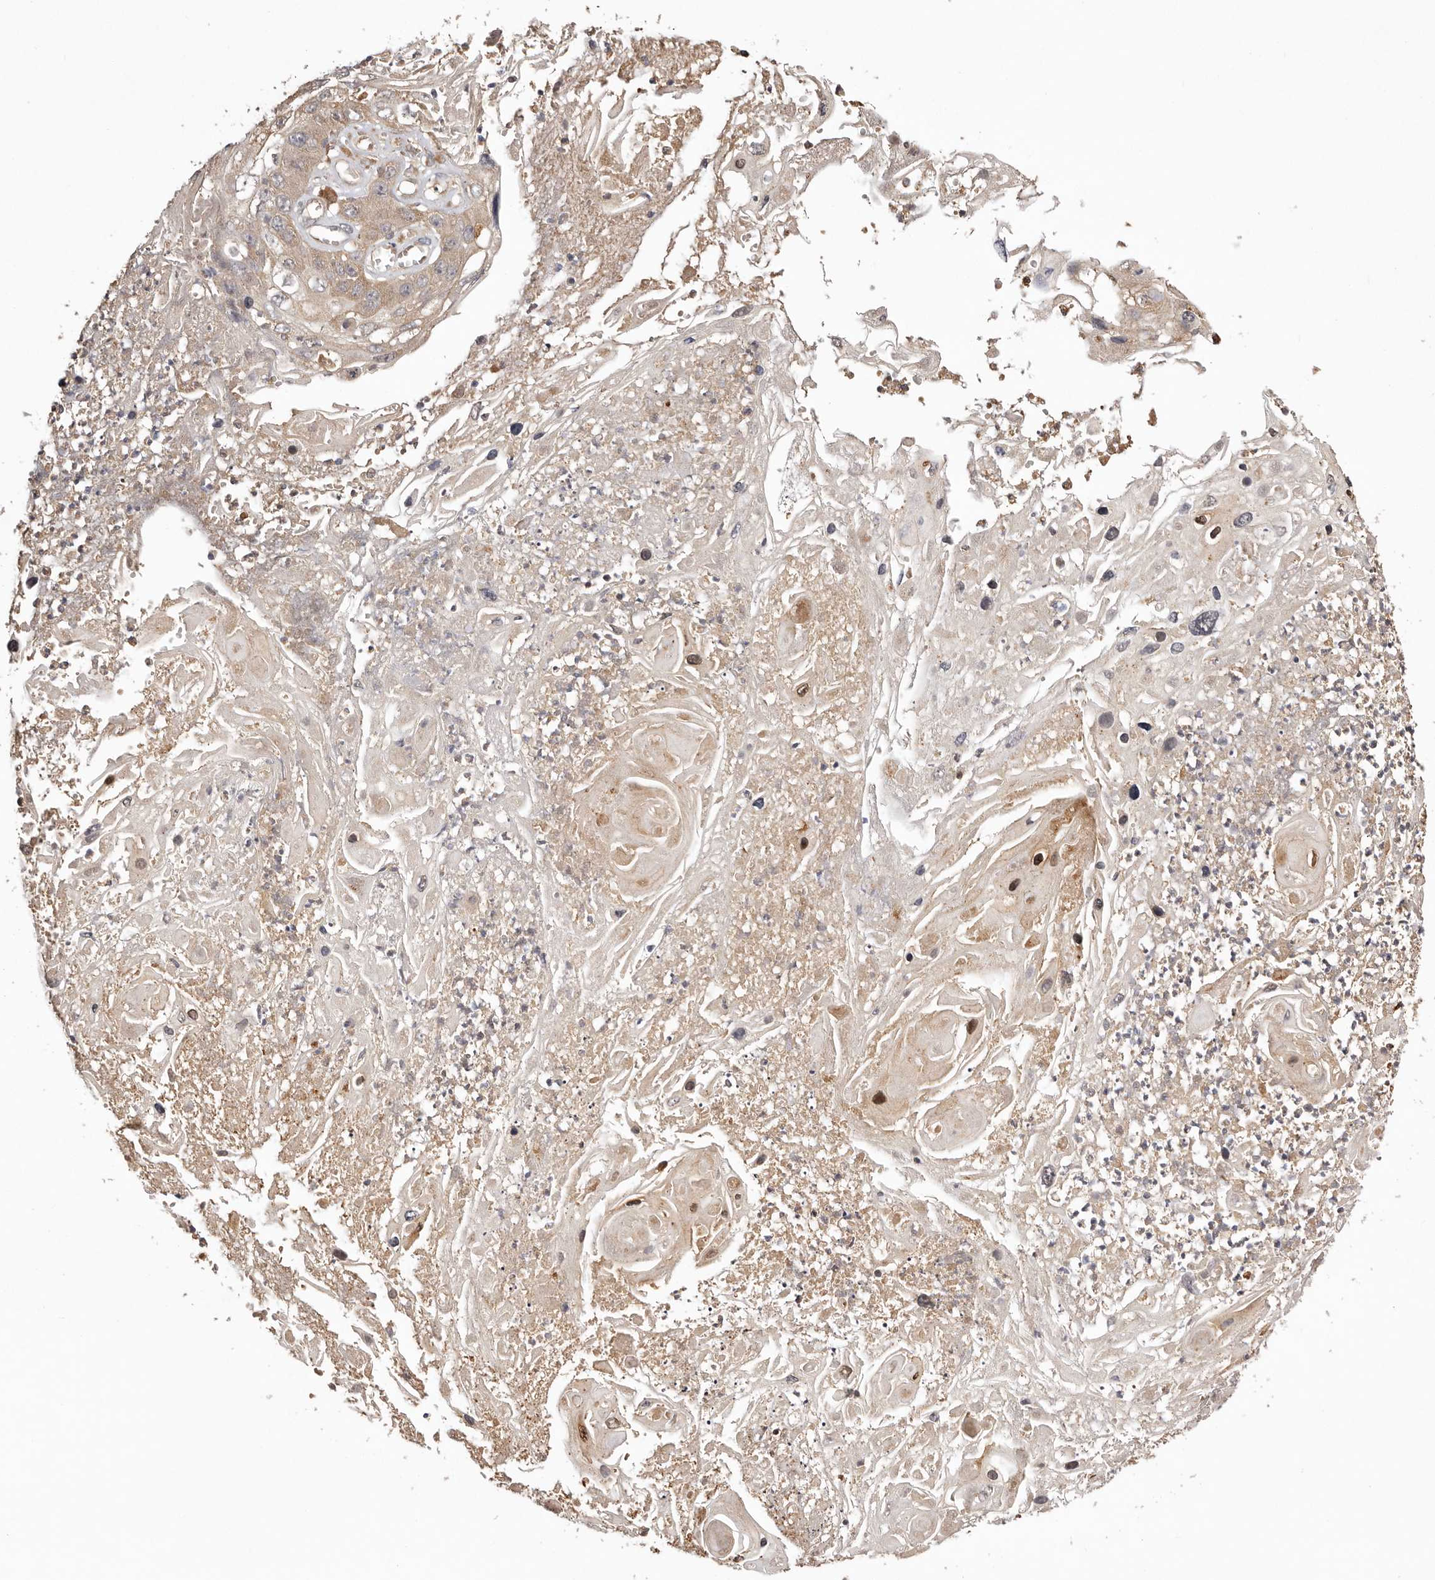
{"staining": {"intensity": "moderate", "quantity": "<25%", "location": "cytoplasmic/membranous"}, "tissue": "skin cancer", "cell_type": "Tumor cells", "image_type": "cancer", "snomed": [{"axis": "morphology", "description": "Squamous cell carcinoma, NOS"}, {"axis": "topography", "description": "Skin"}], "caption": "Approximately <25% of tumor cells in skin cancer (squamous cell carcinoma) display moderate cytoplasmic/membranous protein expression as visualized by brown immunohistochemical staining.", "gene": "UBR2", "patient": {"sex": "male", "age": 55}}